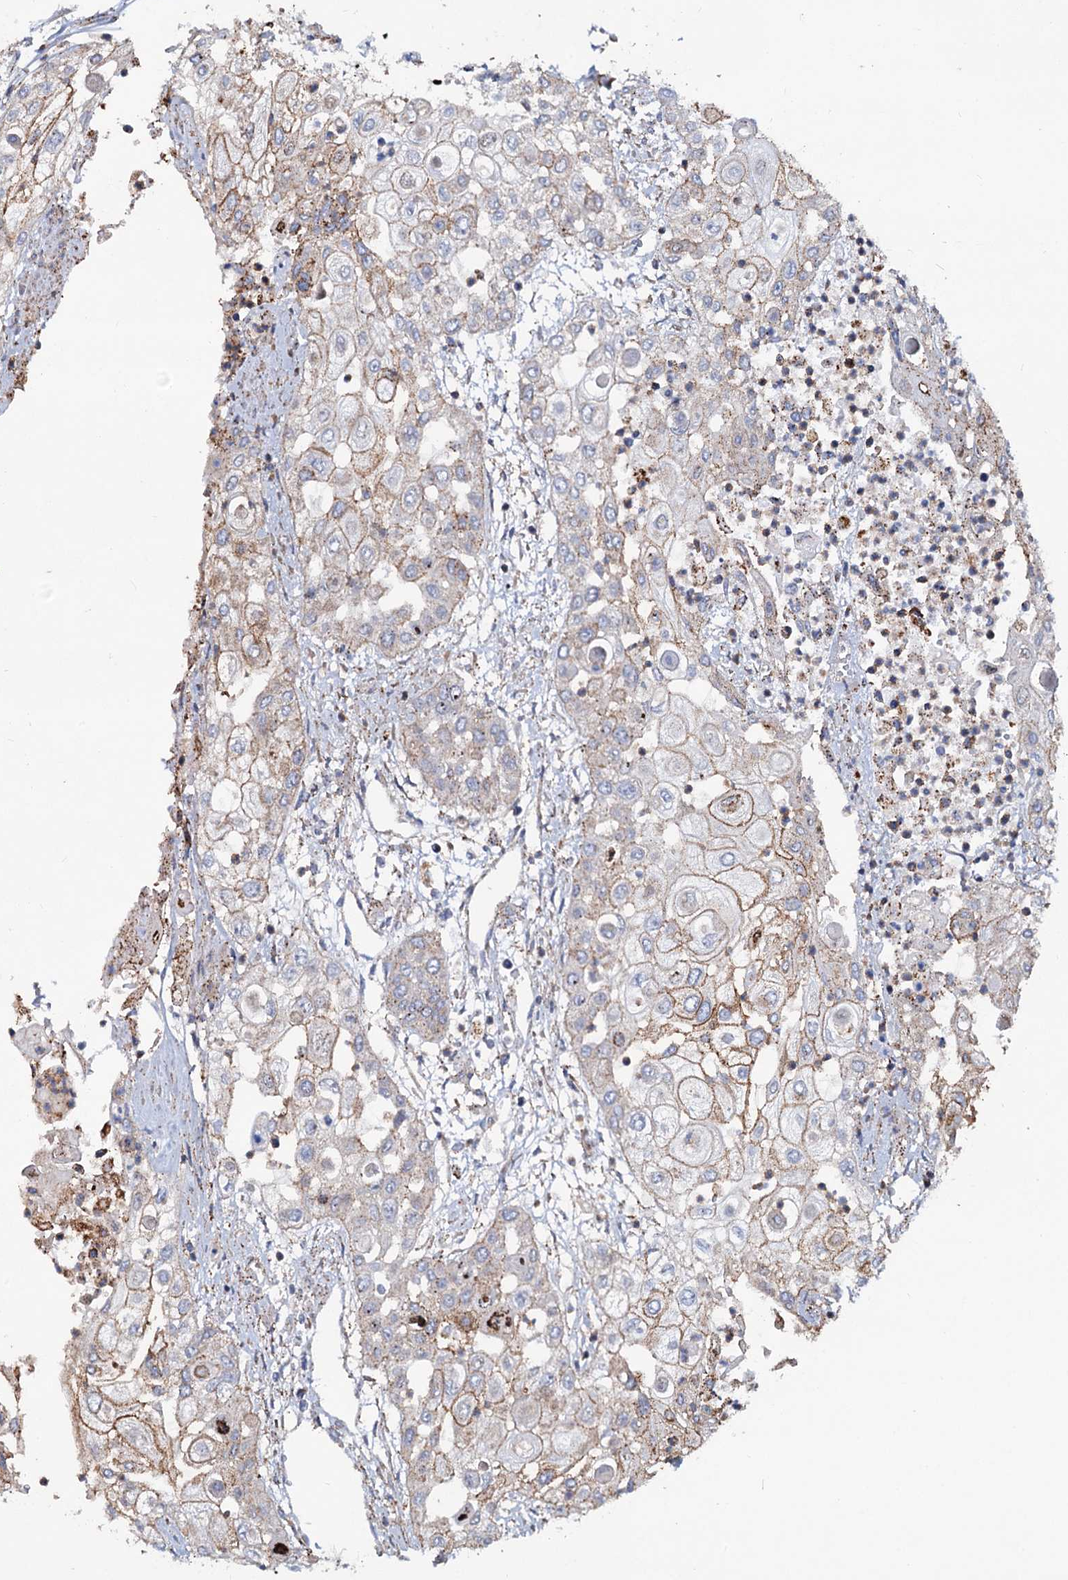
{"staining": {"intensity": "moderate", "quantity": "25%-75%", "location": "cytoplasmic/membranous"}, "tissue": "urothelial cancer", "cell_type": "Tumor cells", "image_type": "cancer", "snomed": [{"axis": "morphology", "description": "Urothelial carcinoma, High grade"}, {"axis": "topography", "description": "Urinary bladder"}], "caption": "High-magnification brightfield microscopy of high-grade urothelial carcinoma stained with DAB (3,3'-diaminobenzidine) (brown) and counterstained with hematoxylin (blue). tumor cells exhibit moderate cytoplasmic/membranous expression is present in approximately25%-75% of cells.", "gene": "PSEN1", "patient": {"sex": "female", "age": 79}}